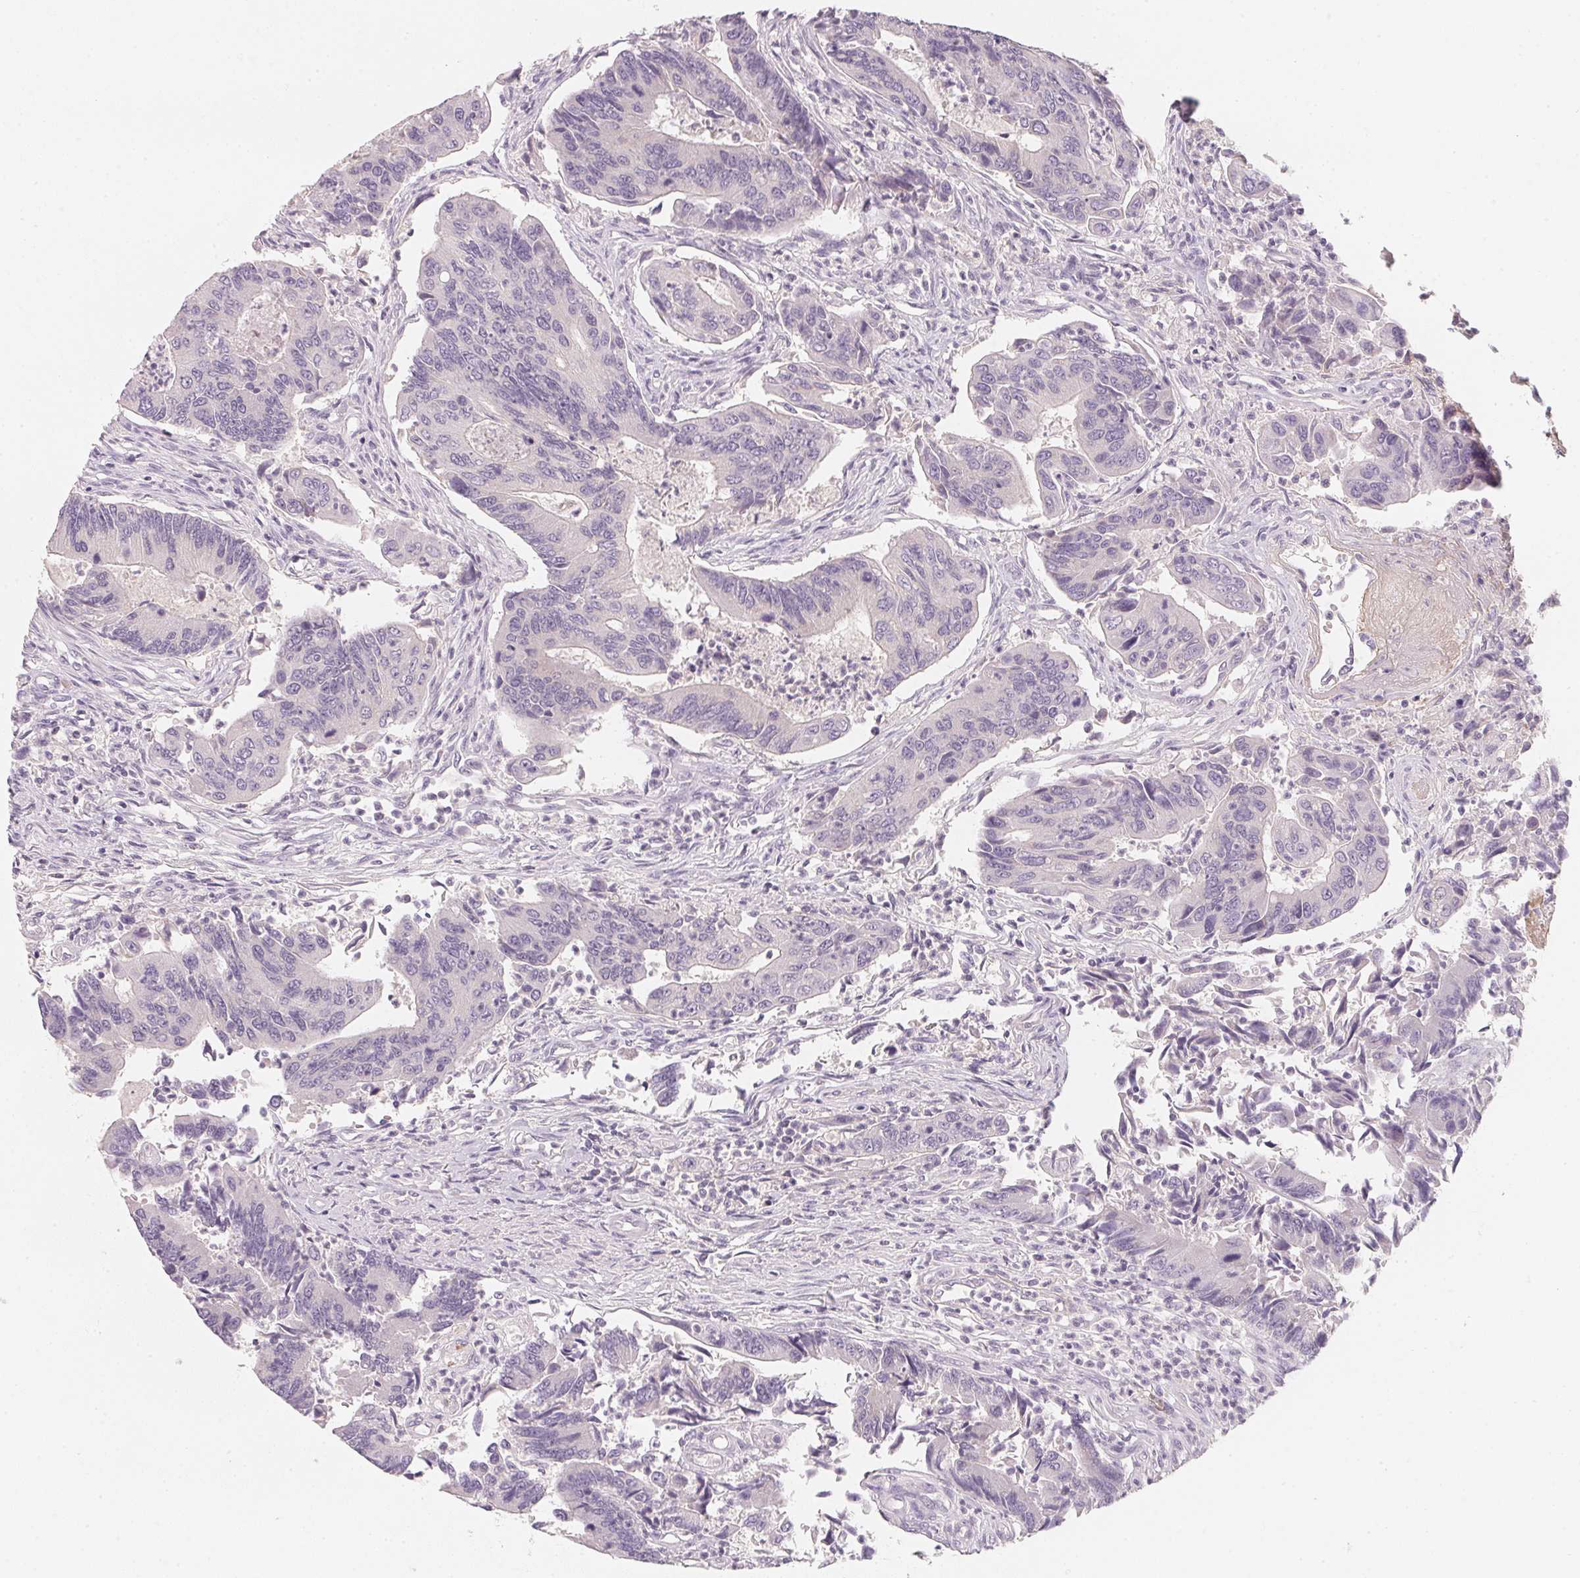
{"staining": {"intensity": "negative", "quantity": "none", "location": "none"}, "tissue": "colorectal cancer", "cell_type": "Tumor cells", "image_type": "cancer", "snomed": [{"axis": "morphology", "description": "Adenocarcinoma, NOS"}, {"axis": "topography", "description": "Colon"}], "caption": "A high-resolution histopathology image shows IHC staining of colorectal cancer, which reveals no significant staining in tumor cells.", "gene": "CFAP276", "patient": {"sex": "female", "age": 67}}